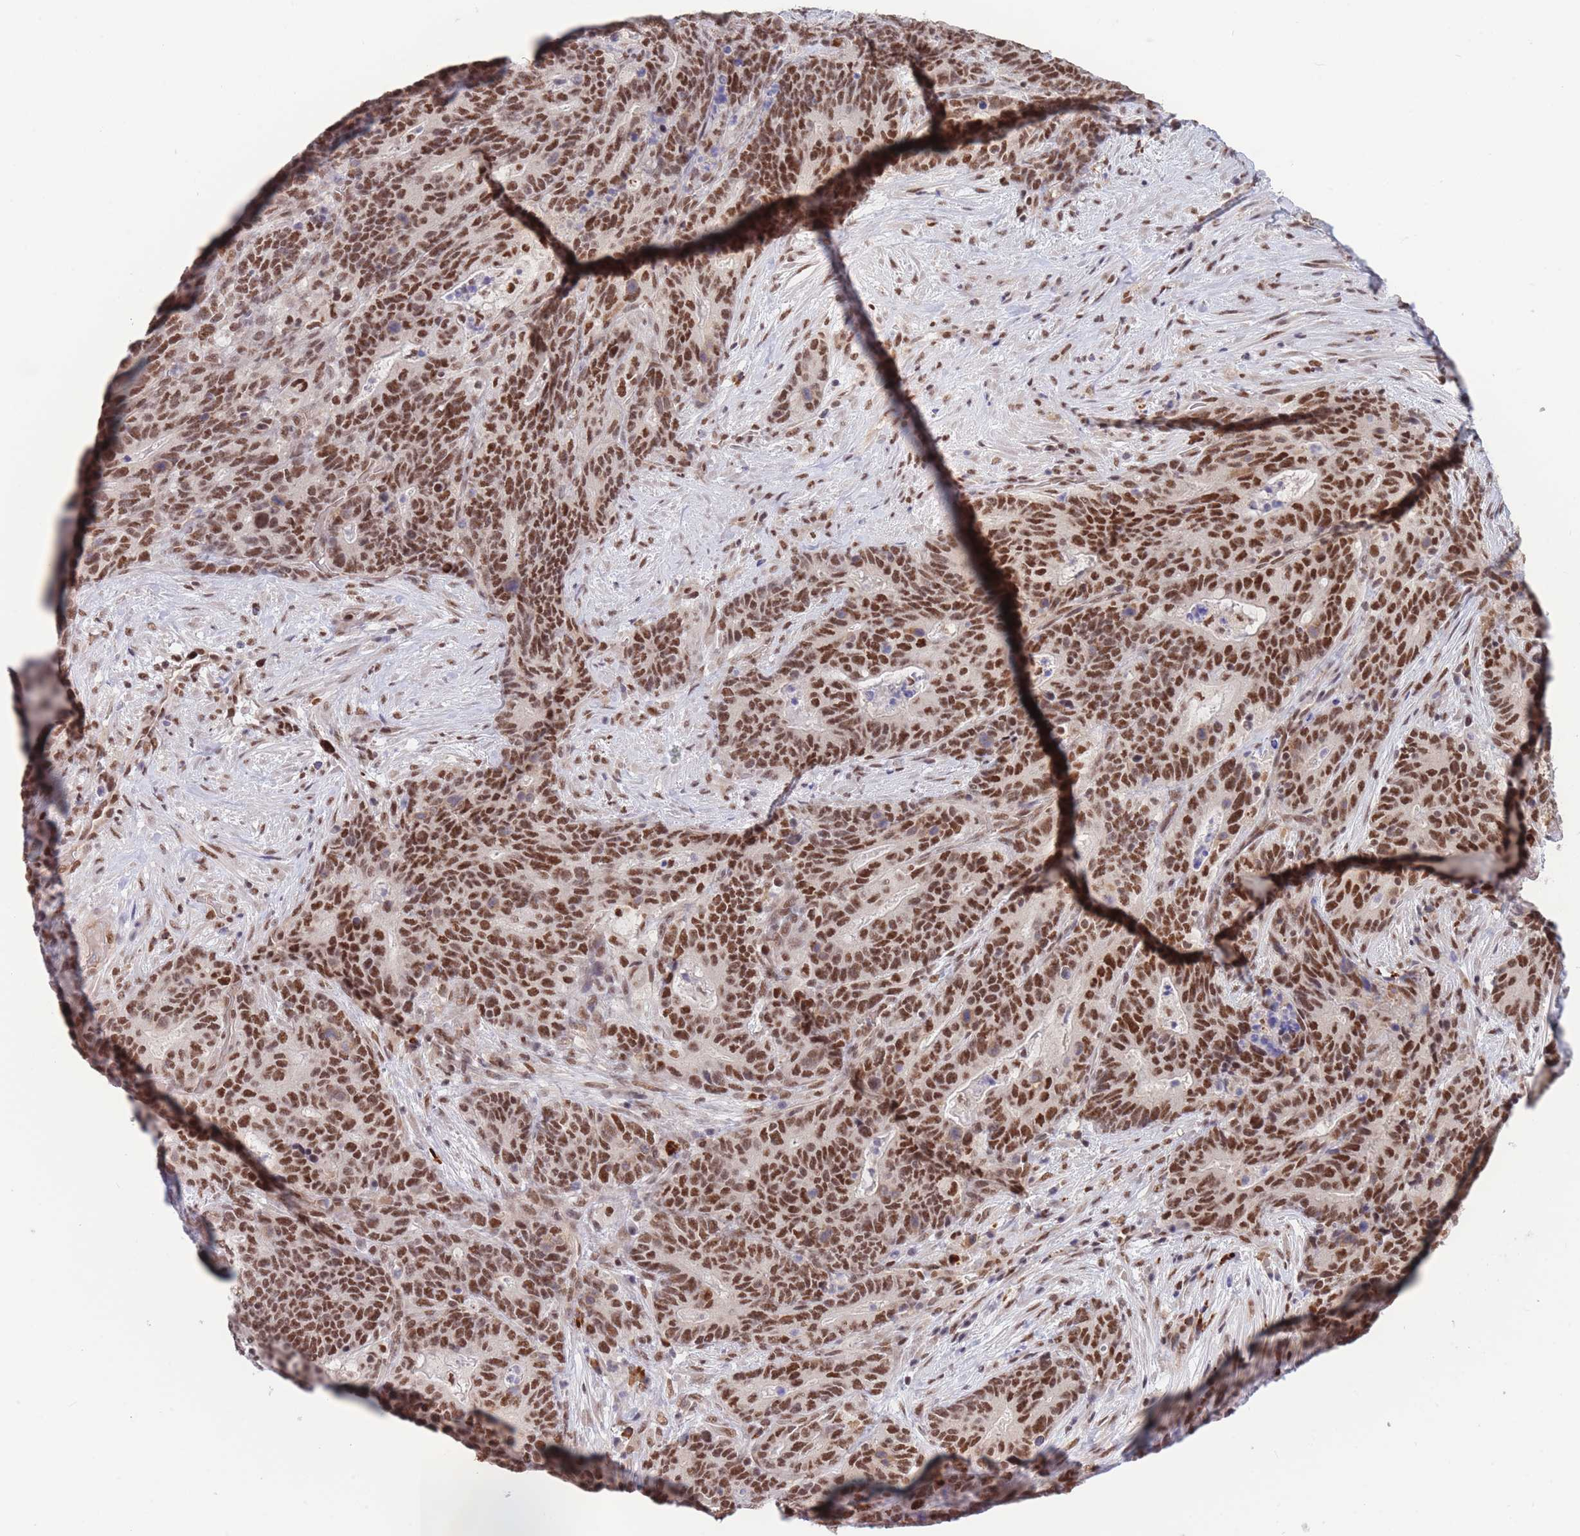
{"staining": {"intensity": "moderate", "quantity": ">75%", "location": "nuclear"}, "tissue": "stomach cancer", "cell_type": "Tumor cells", "image_type": "cancer", "snomed": [{"axis": "morphology", "description": "Normal tissue, NOS"}, {"axis": "morphology", "description": "Adenocarcinoma, NOS"}, {"axis": "topography", "description": "Stomach"}], "caption": "A histopathology image of stomach adenocarcinoma stained for a protein shows moderate nuclear brown staining in tumor cells.", "gene": "SMAD9", "patient": {"sex": "female", "age": 64}}